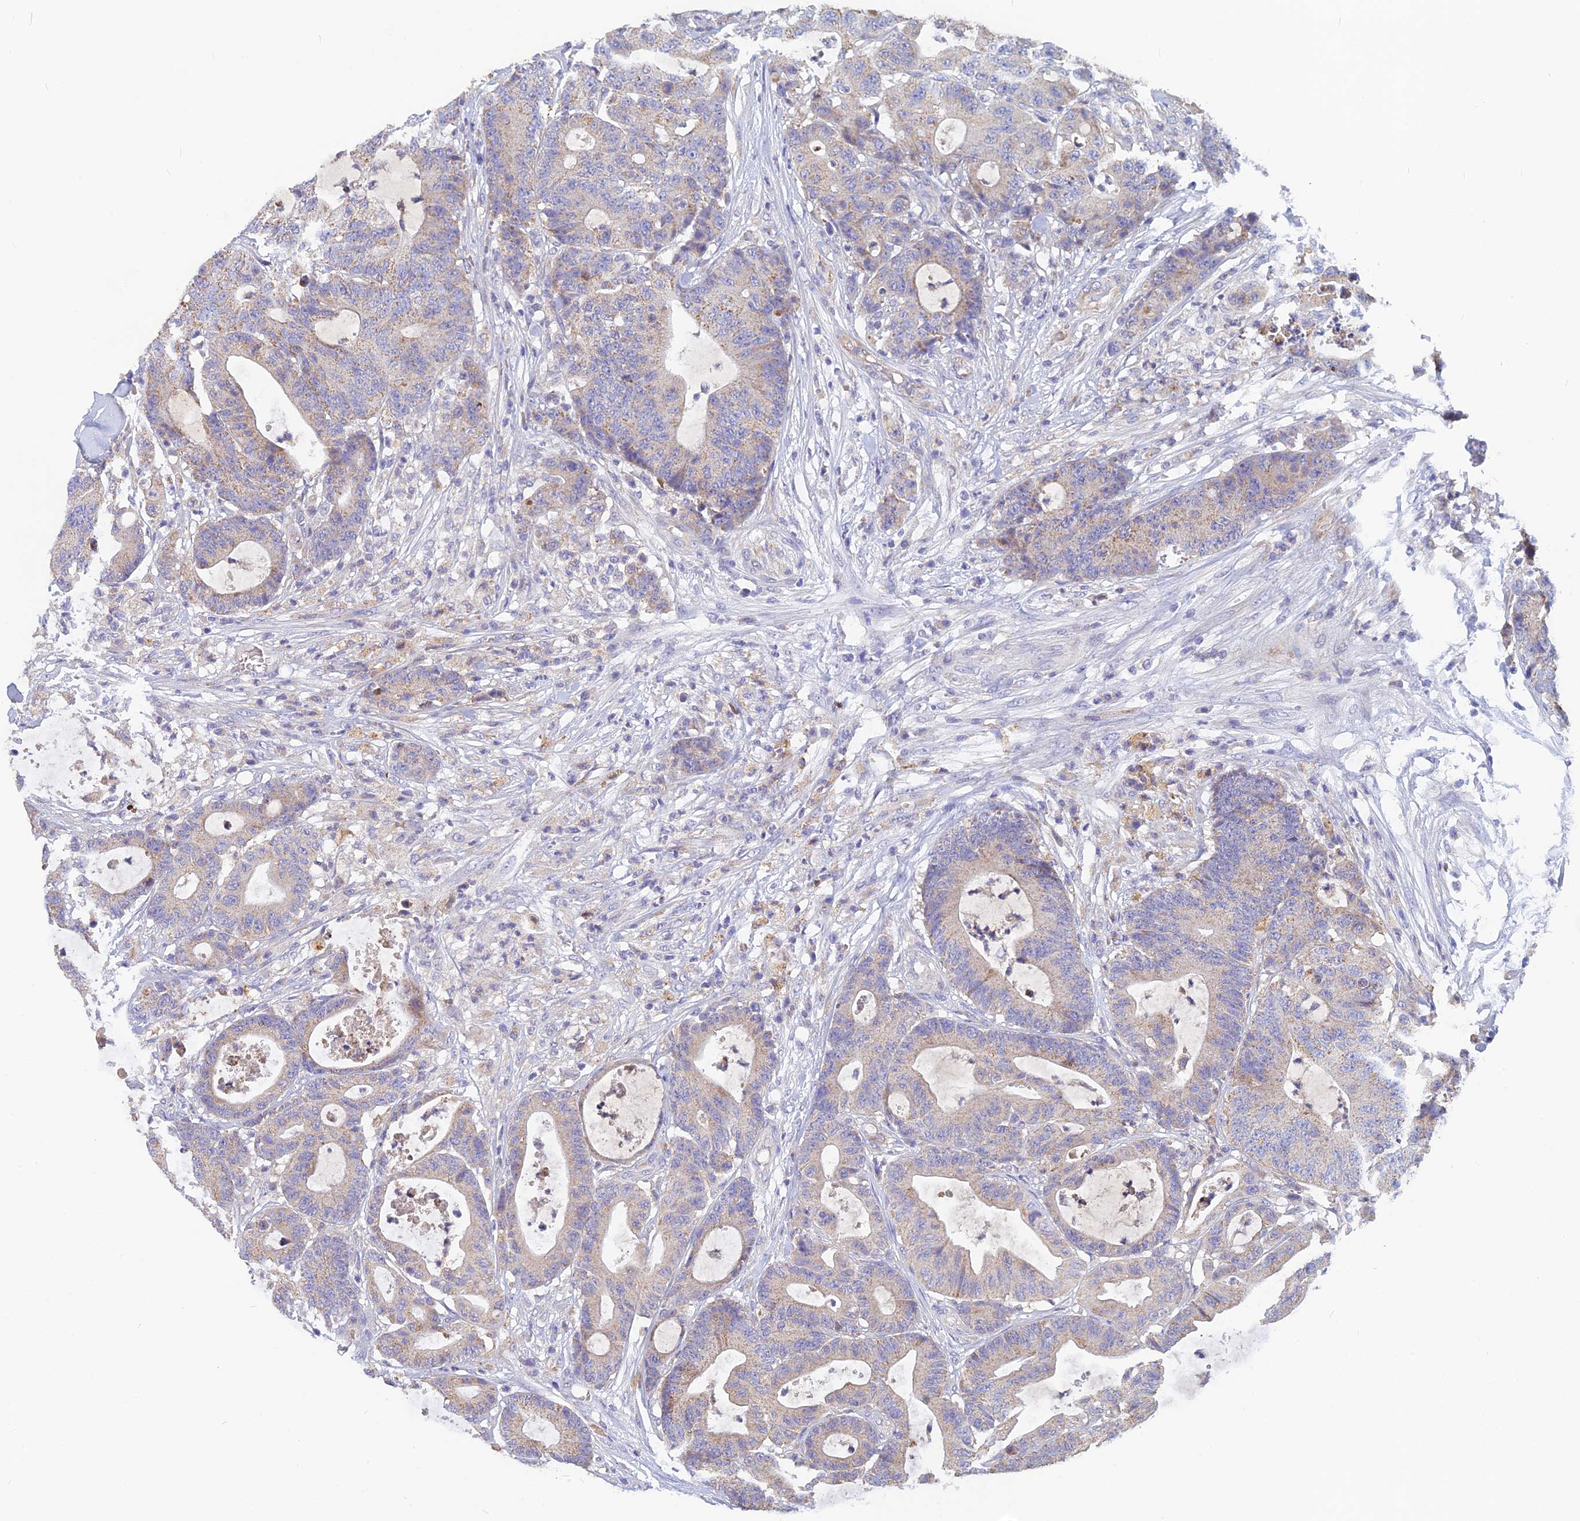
{"staining": {"intensity": "weak", "quantity": "25%-75%", "location": "cytoplasmic/membranous"}, "tissue": "colorectal cancer", "cell_type": "Tumor cells", "image_type": "cancer", "snomed": [{"axis": "morphology", "description": "Adenocarcinoma, NOS"}, {"axis": "topography", "description": "Colon"}], "caption": "Immunohistochemistry (IHC) image of neoplastic tissue: human colorectal cancer (adenocarcinoma) stained using IHC demonstrates low levels of weak protein expression localized specifically in the cytoplasmic/membranous of tumor cells, appearing as a cytoplasmic/membranous brown color.", "gene": "CACNA1B", "patient": {"sex": "female", "age": 84}}